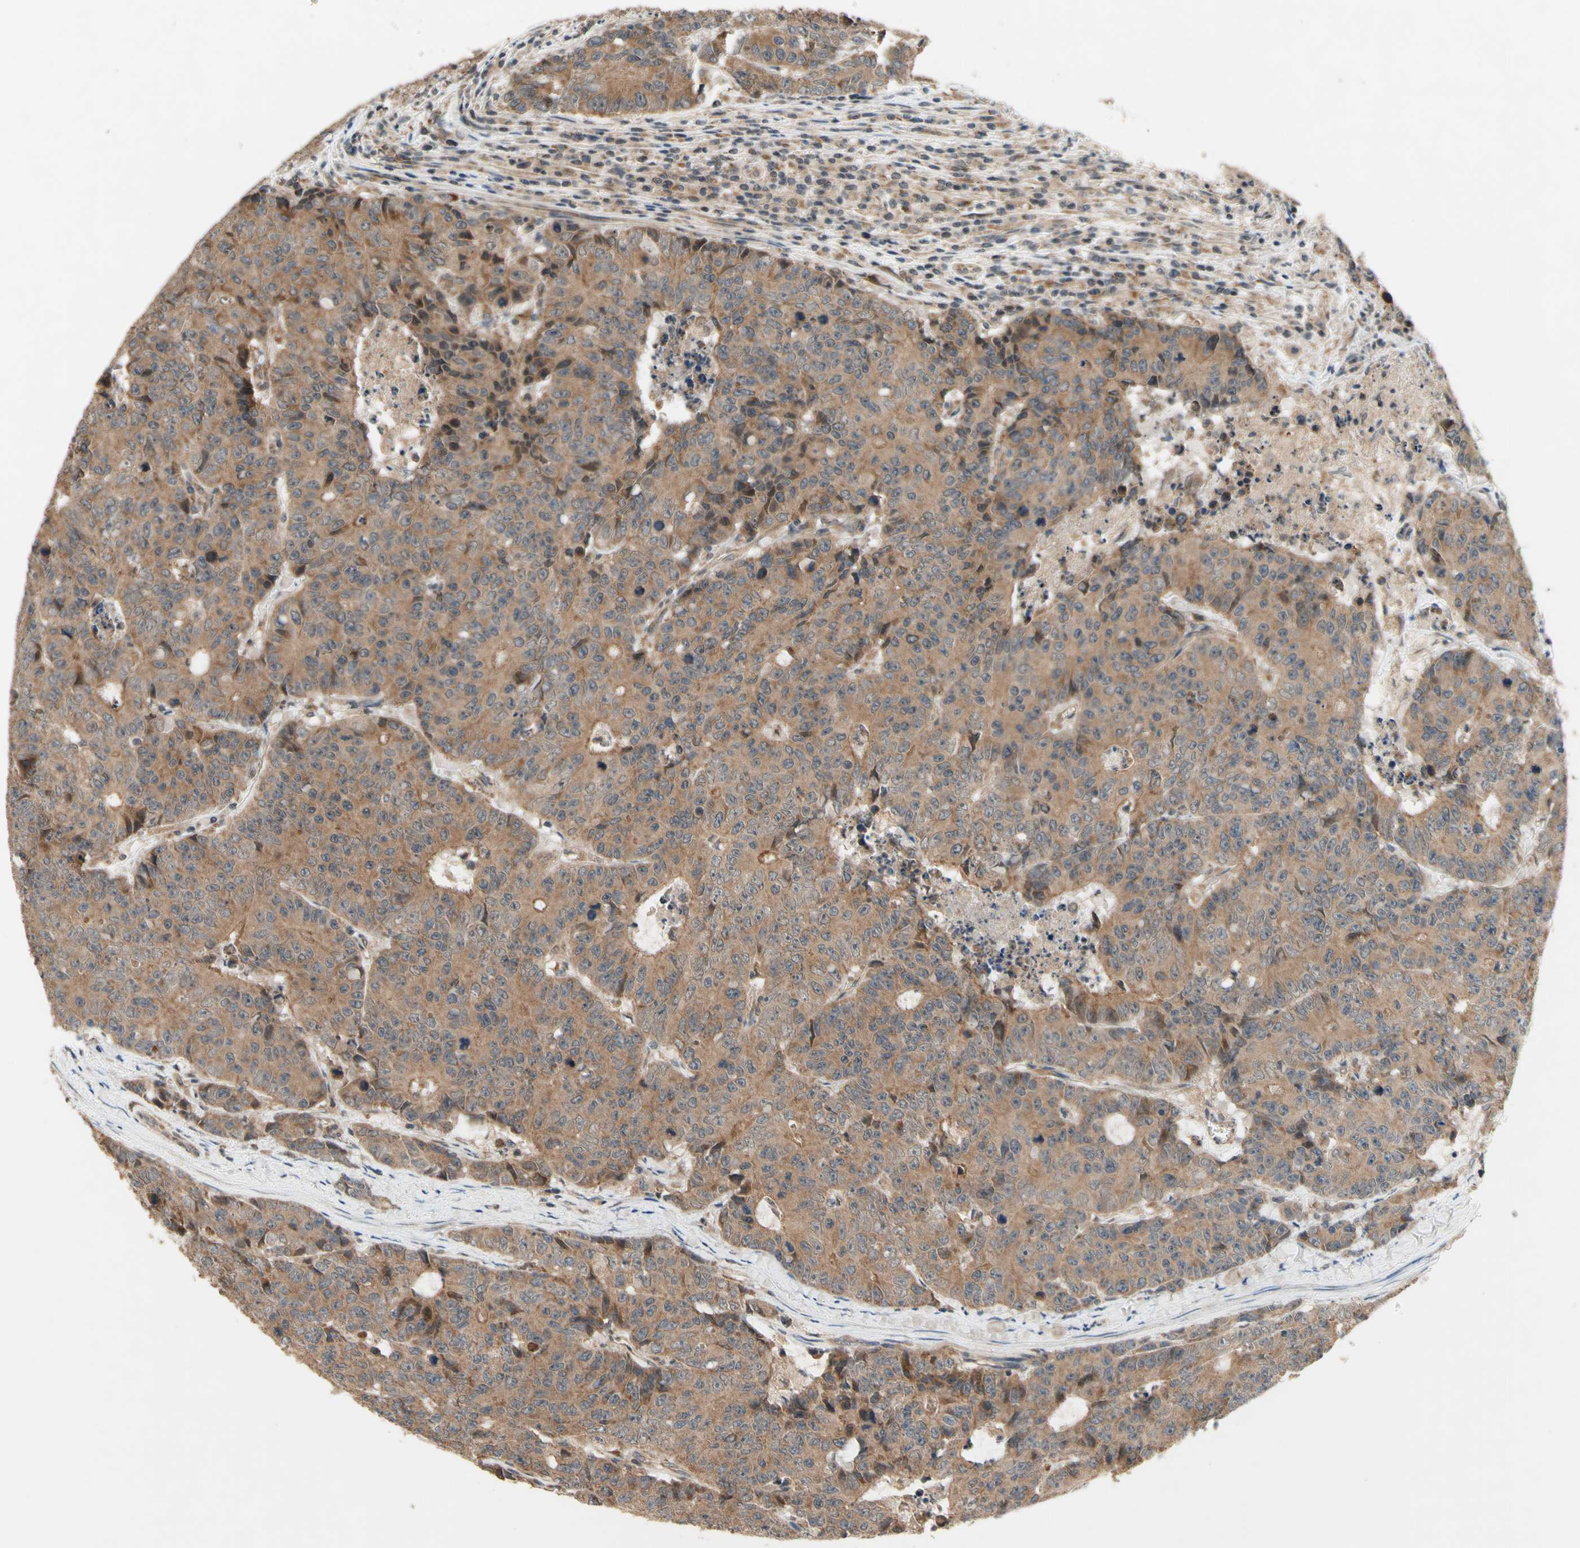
{"staining": {"intensity": "moderate", "quantity": ">75%", "location": "cytoplasmic/membranous"}, "tissue": "colorectal cancer", "cell_type": "Tumor cells", "image_type": "cancer", "snomed": [{"axis": "morphology", "description": "Adenocarcinoma, NOS"}, {"axis": "topography", "description": "Colon"}], "caption": "A brown stain highlights moderate cytoplasmic/membranous positivity of a protein in human adenocarcinoma (colorectal) tumor cells.", "gene": "DDOST", "patient": {"sex": "female", "age": 86}}